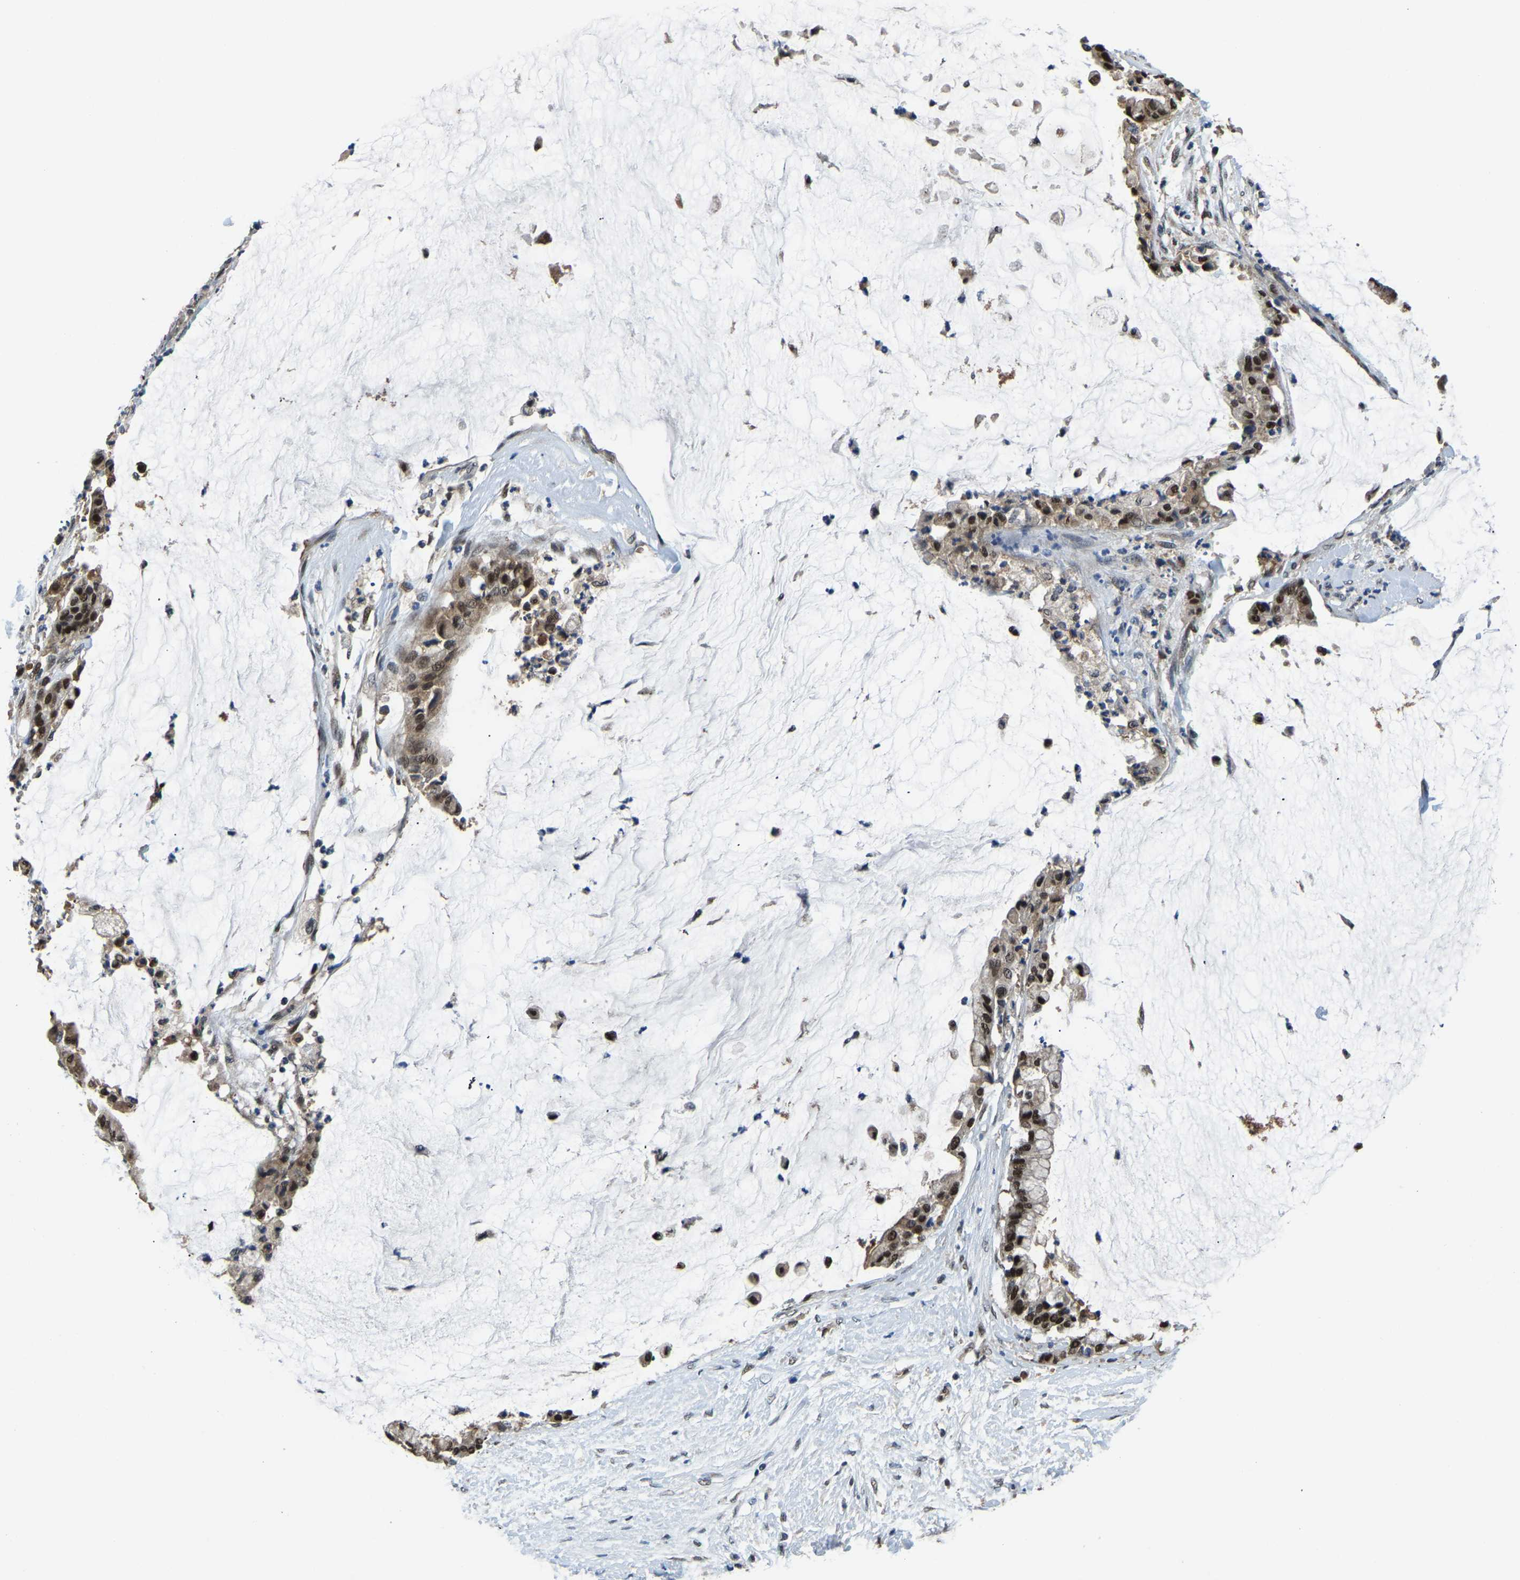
{"staining": {"intensity": "moderate", "quantity": ">75%", "location": "cytoplasmic/membranous,nuclear"}, "tissue": "pancreatic cancer", "cell_type": "Tumor cells", "image_type": "cancer", "snomed": [{"axis": "morphology", "description": "Adenocarcinoma, NOS"}, {"axis": "topography", "description": "Pancreas"}], "caption": "Immunohistochemical staining of human pancreatic cancer (adenocarcinoma) shows medium levels of moderate cytoplasmic/membranous and nuclear protein staining in about >75% of tumor cells.", "gene": "DFFA", "patient": {"sex": "male", "age": 41}}